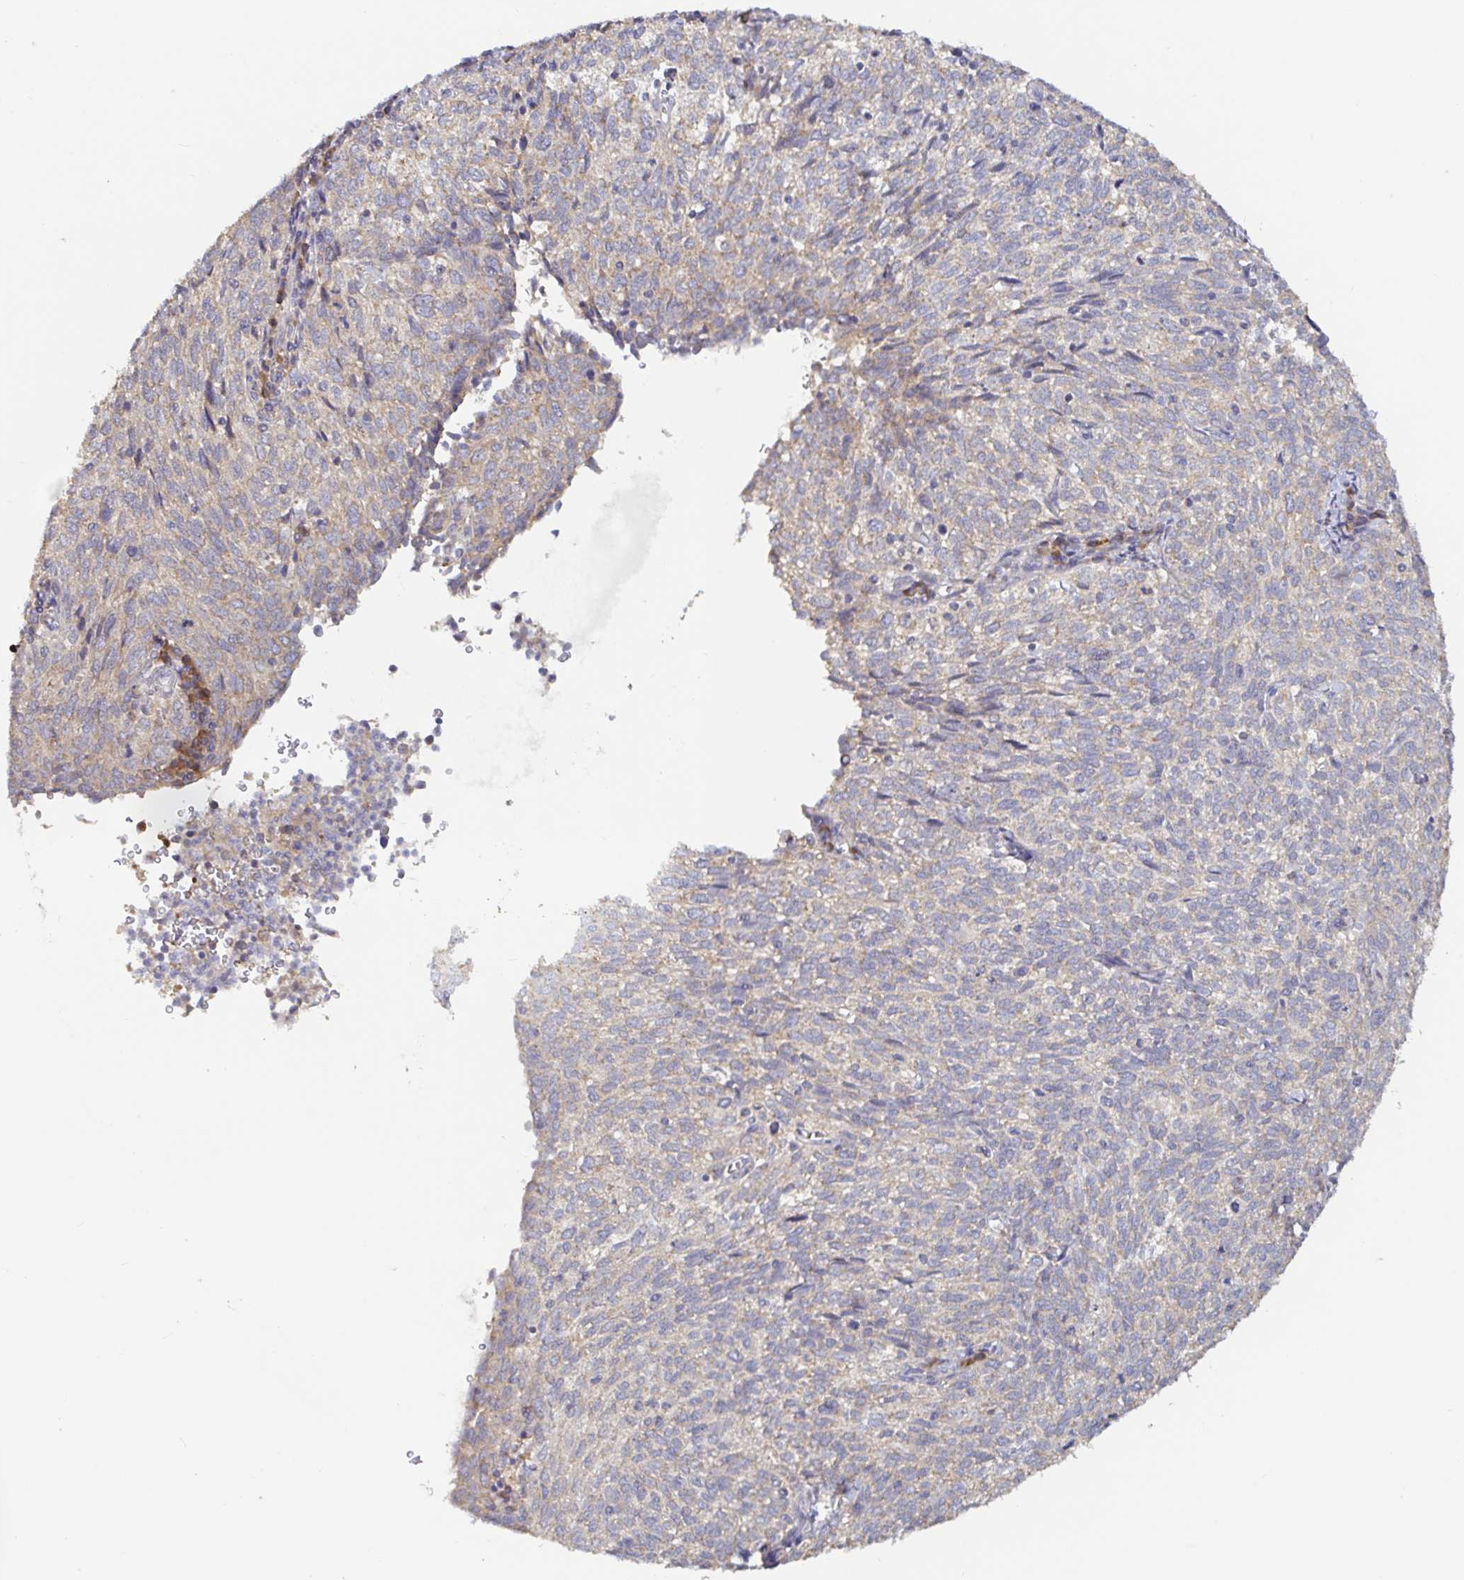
{"staining": {"intensity": "weak", "quantity": "<25%", "location": "cytoplasmic/membranous"}, "tissue": "cervical cancer", "cell_type": "Tumor cells", "image_type": "cancer", "snomed": [{"axis": "morphology", "description": "Normal tissue, NOS"}, {"axis": "morphology", "description": "Squamous cell carcinoma, NOS"}, {"axis": "topography", "description": "Vagina"}, {"axis": "topography", "description": "Cervix"}], "caption": "Squamous cell carcinoma (cervical) was stained to show a protein in brown. There is no significant staining in tumor cells. (Brightfield microscopy of DAB IHC at high magnification).", "gene": "LARP1", "patient": {"sex": "female", "age": 45}}